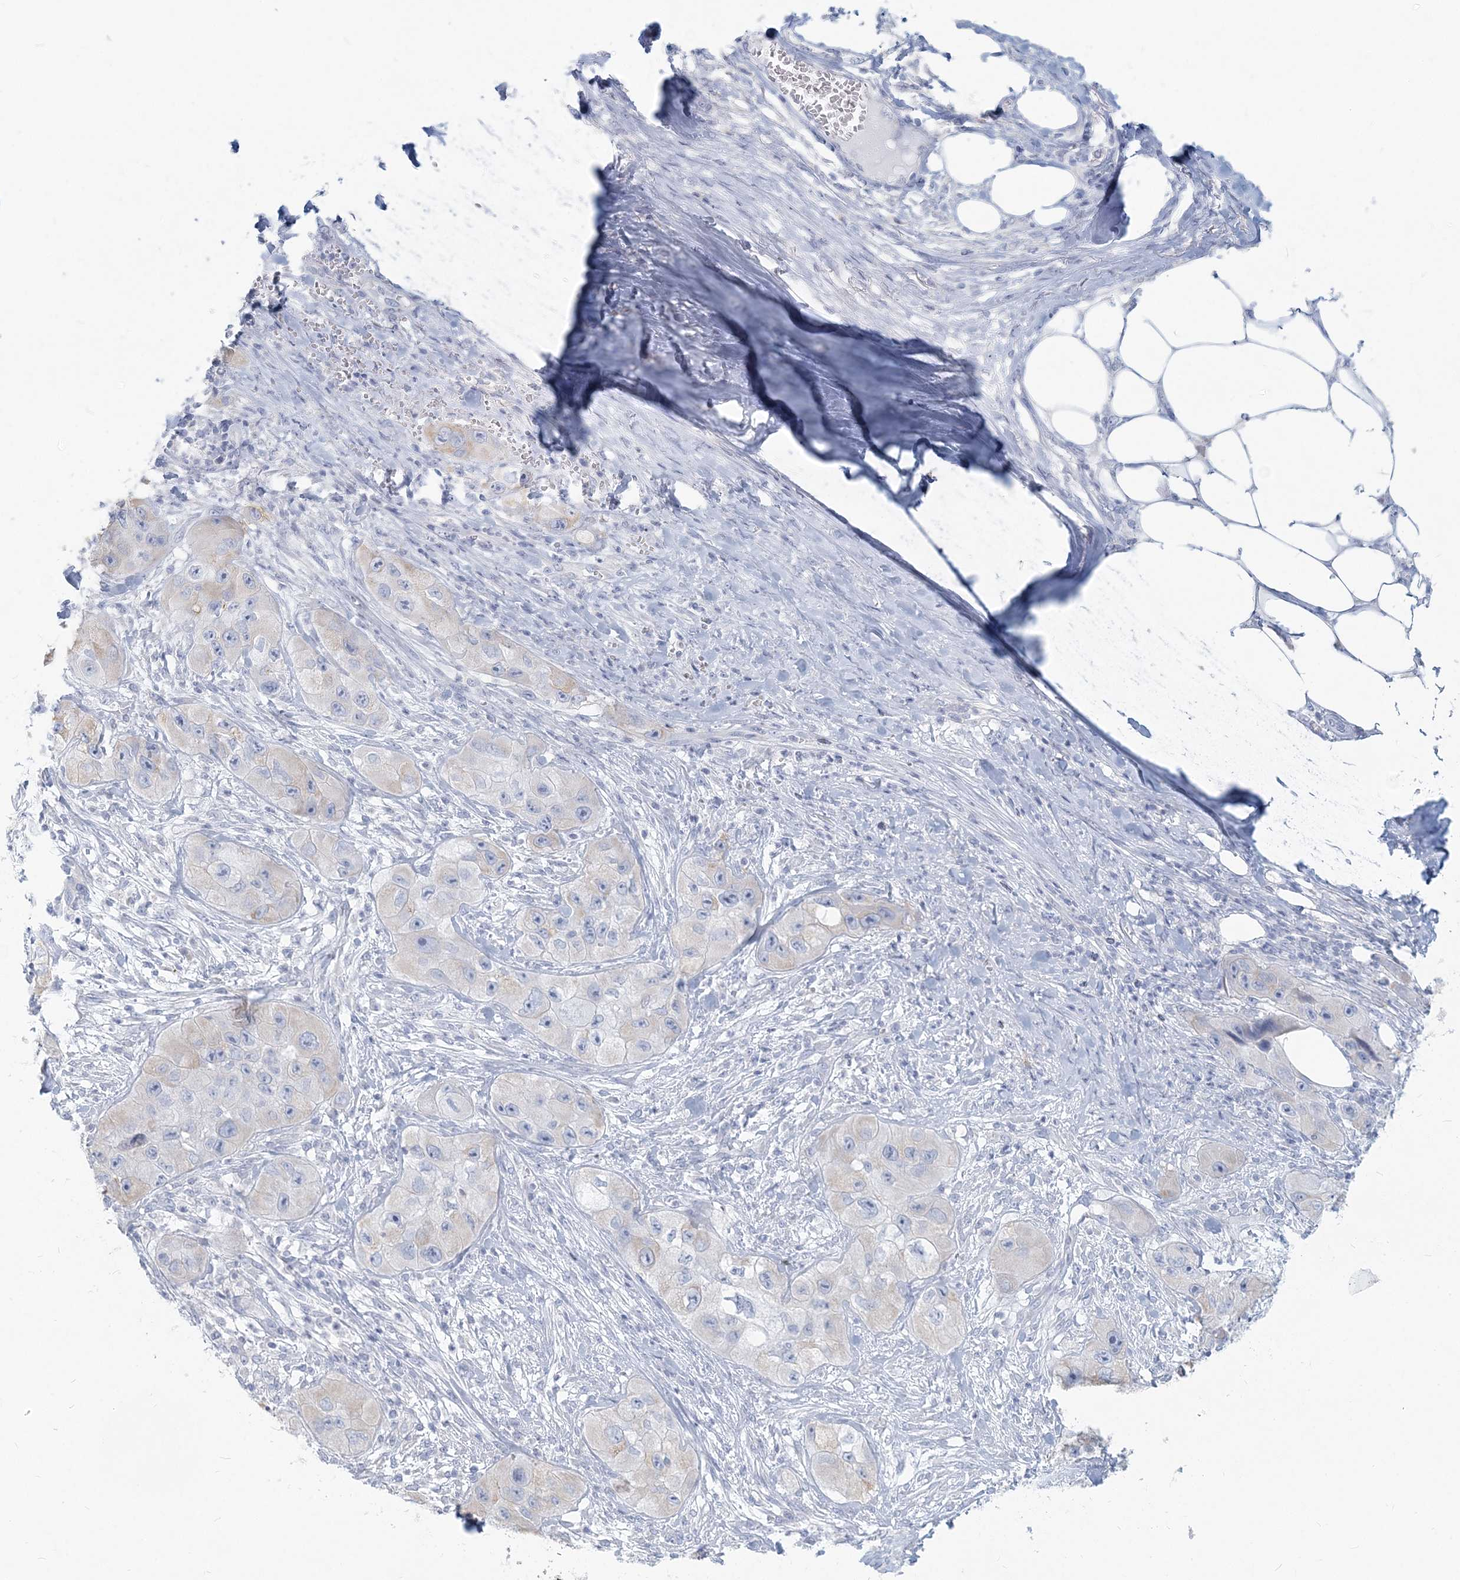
{"staining": {"intensity": "negative", "quantity": "none", "location": "none"}, "tissue": "skin cancer", "cell_type": "Tumor cells", "image_type": "cancer", "snomed": [{"axis": "morphology", "description": "Squamous cell carcinoma, NOS"}, {"axis": "topography", "description": "Skin"}, {"axis": "topography", "description": "Subcutis"}], "caption": "The image exhibits no staining of tumor cells in squamous cell carcinoma (skin).", "gene": "CSN1S1", "patient": {"sex": "male", "age": 73}}